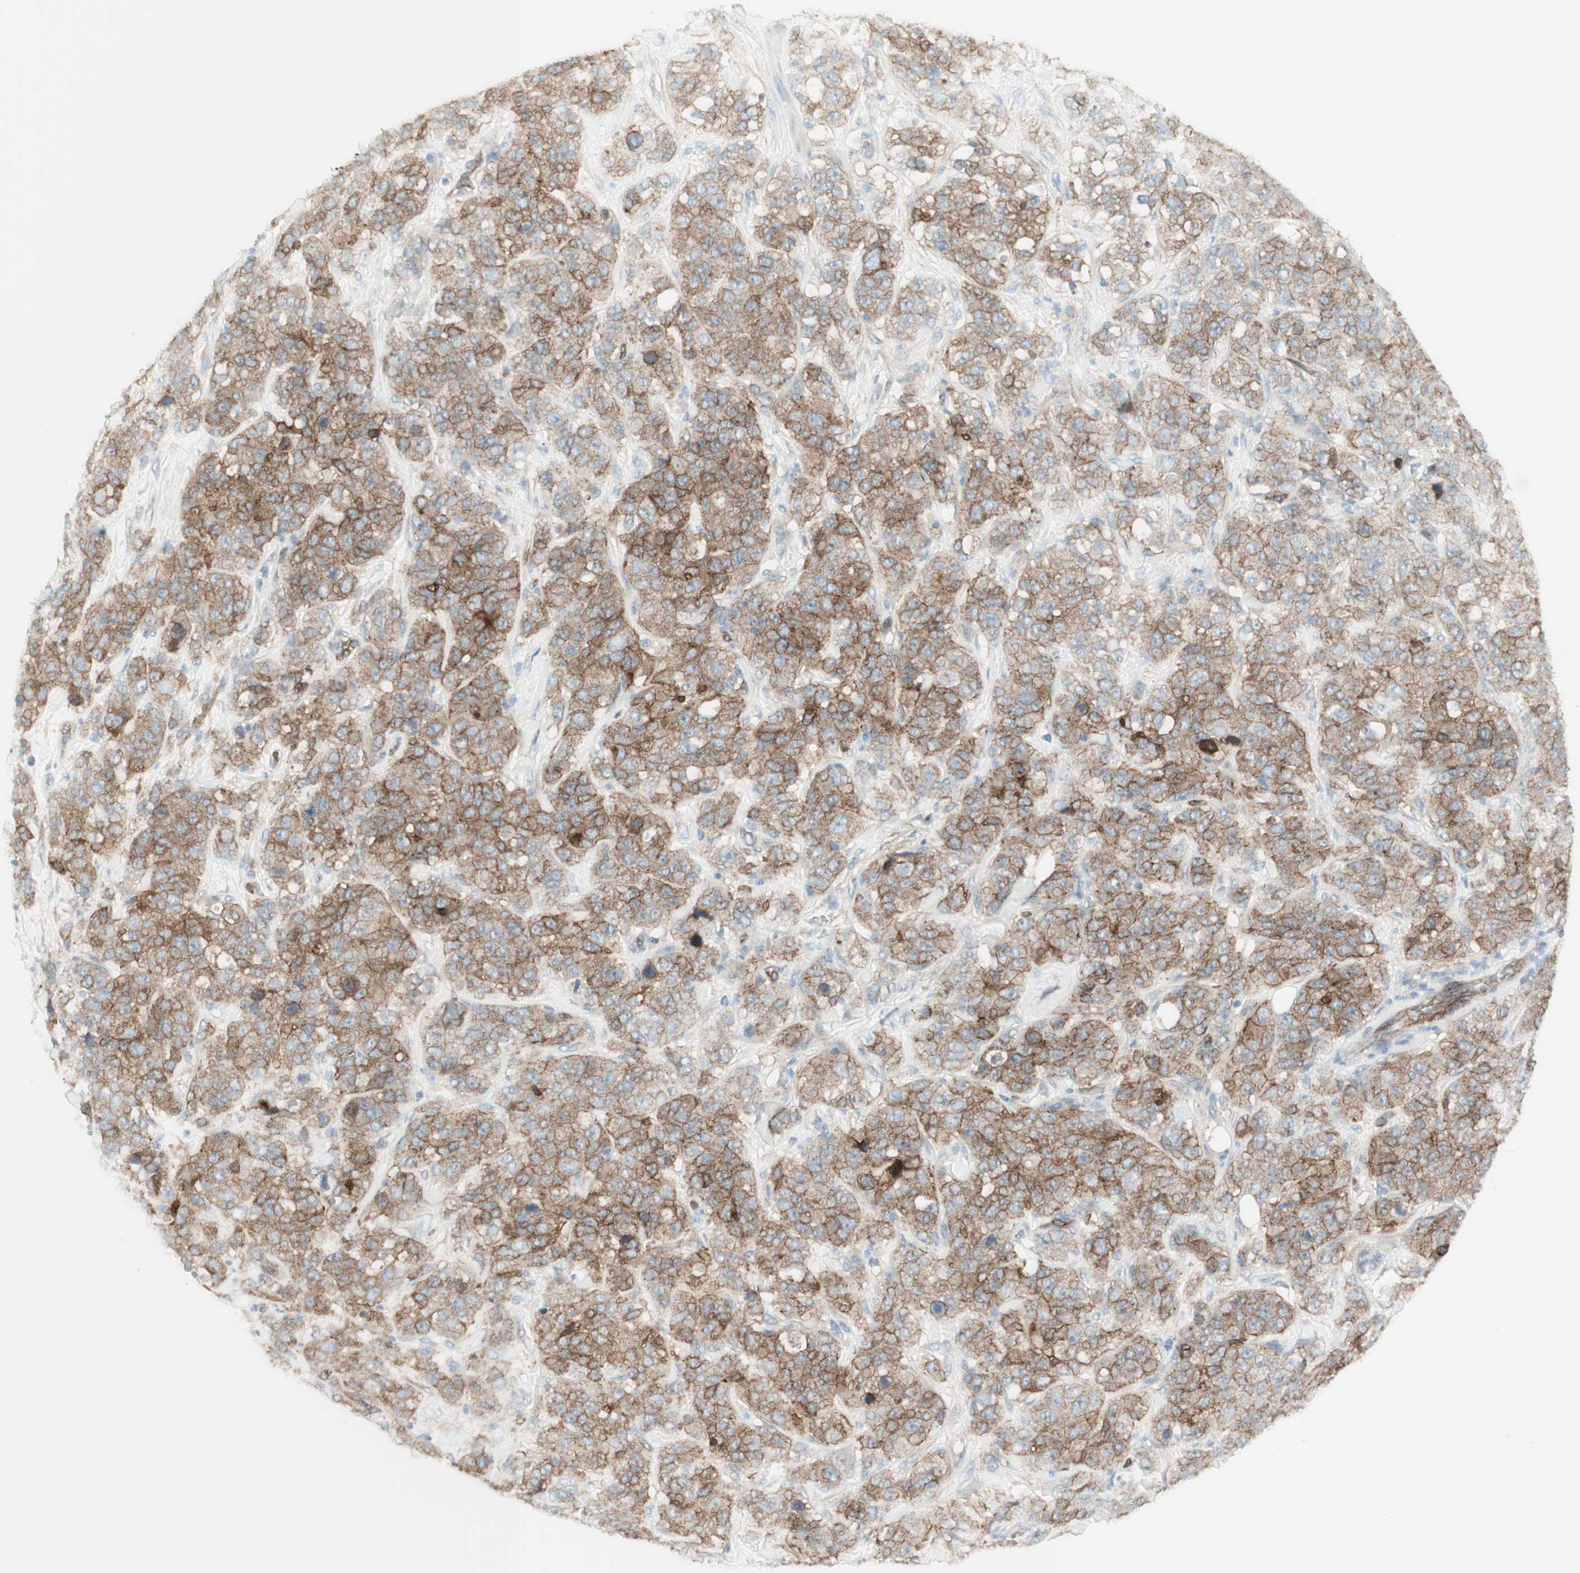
{"staining": {"intensity": "moderate", "quantity": "25%-75%", "location": "cytoplasmic/membranous"}, "tissue": "stomach cancer", "cell_type": "Tumor cells", "image_type": "cancer", "snomed": [{"axis": "morphology", "description": "Adenocarcinoma, NOS"}, {"axis": "topography", "description": "Stomach"}], "caption": "Immunohistochemistry (IHC) (DAB) staining of human stomach cancer (adenocarcinoma) reveals moderate cytoplasmic/membranous protein expression in approximately 25%-75% of tumor cells.", "gene": "MYO6", "patient": {"sex": "male", "age": 48}}